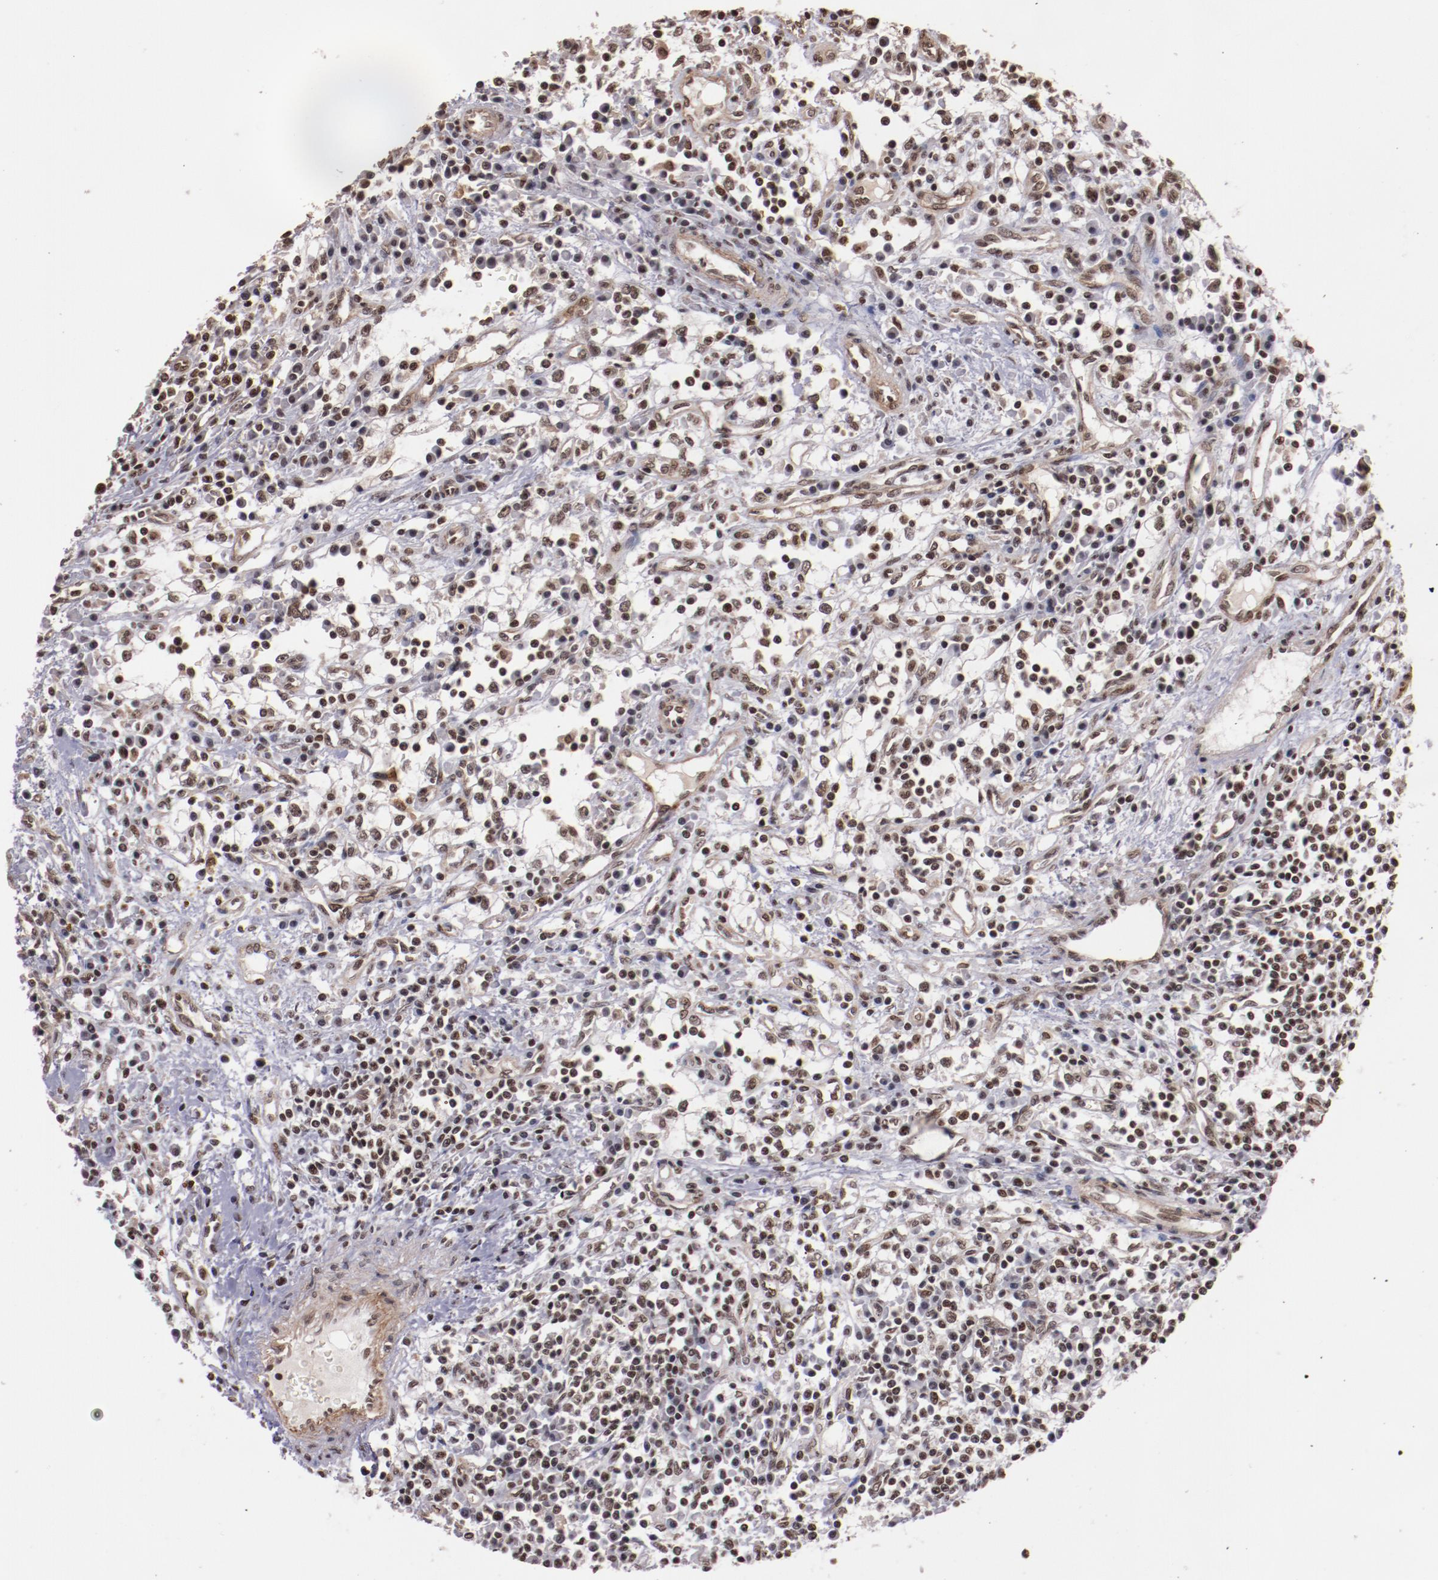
{"staining": {"intensity": "moderate", "quantity": "25%-75%", "location": "nuclear"}, "tissue": "renal cancer", "cell_type": "Tumor cells", "image_type": "cancer", "snomed": [{"axis": "morphology", "description": "Adenocarcinoma, NOS"}, {"axis": "topography", "description": "Kidney"}], "caption": "The micrograph demonstrates immunohistochemical staining of renal cancer. There is moderate nuclear positivity is identified in about 25%-75% of tumor cells.", "gene": "STAG2", "patient": {"sex": "male", "age": 82}}